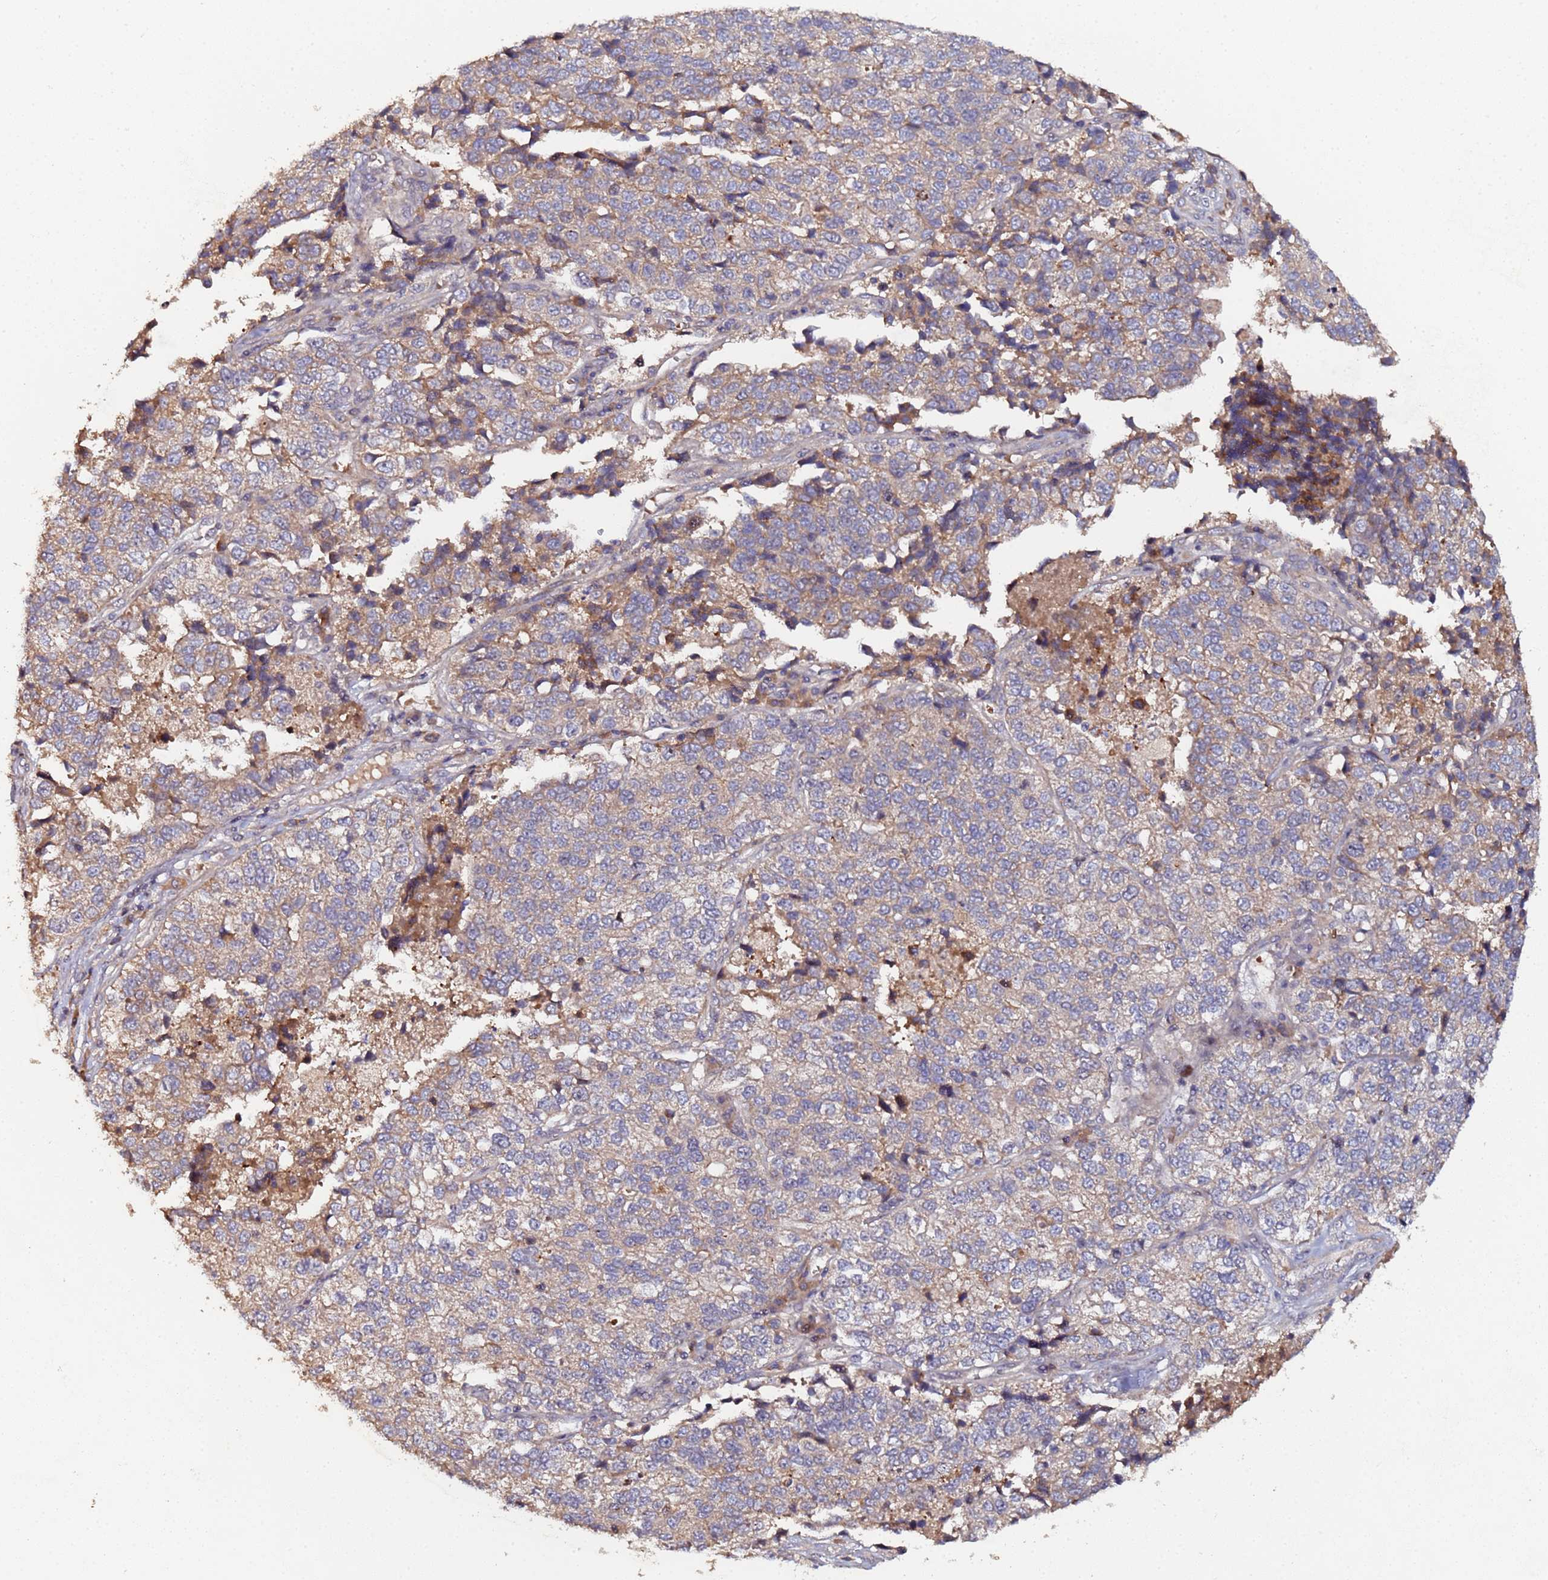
{"staining": {"intensity": "weak", "quantity": ">75%", "location": "cytoplasmic/membranous"}, "tissue": "lung cancer", "cell_type": "Tumor cells", "image_type": "cancer", "snomed": [{"axis": "morphology", "description": "Adenocarcinoma, NOS"}, {"axis": "topography", "description": "Lung"}], "caption": "This is a histology image of immunohistochemistry (IHC) staining of lung cancer (adenocarcinoma), which shows weak staining in the cytoplasmic/membranous of tumor cells.", "gene": "OSER1", "patient": {"sex": "male", "age": 49}}